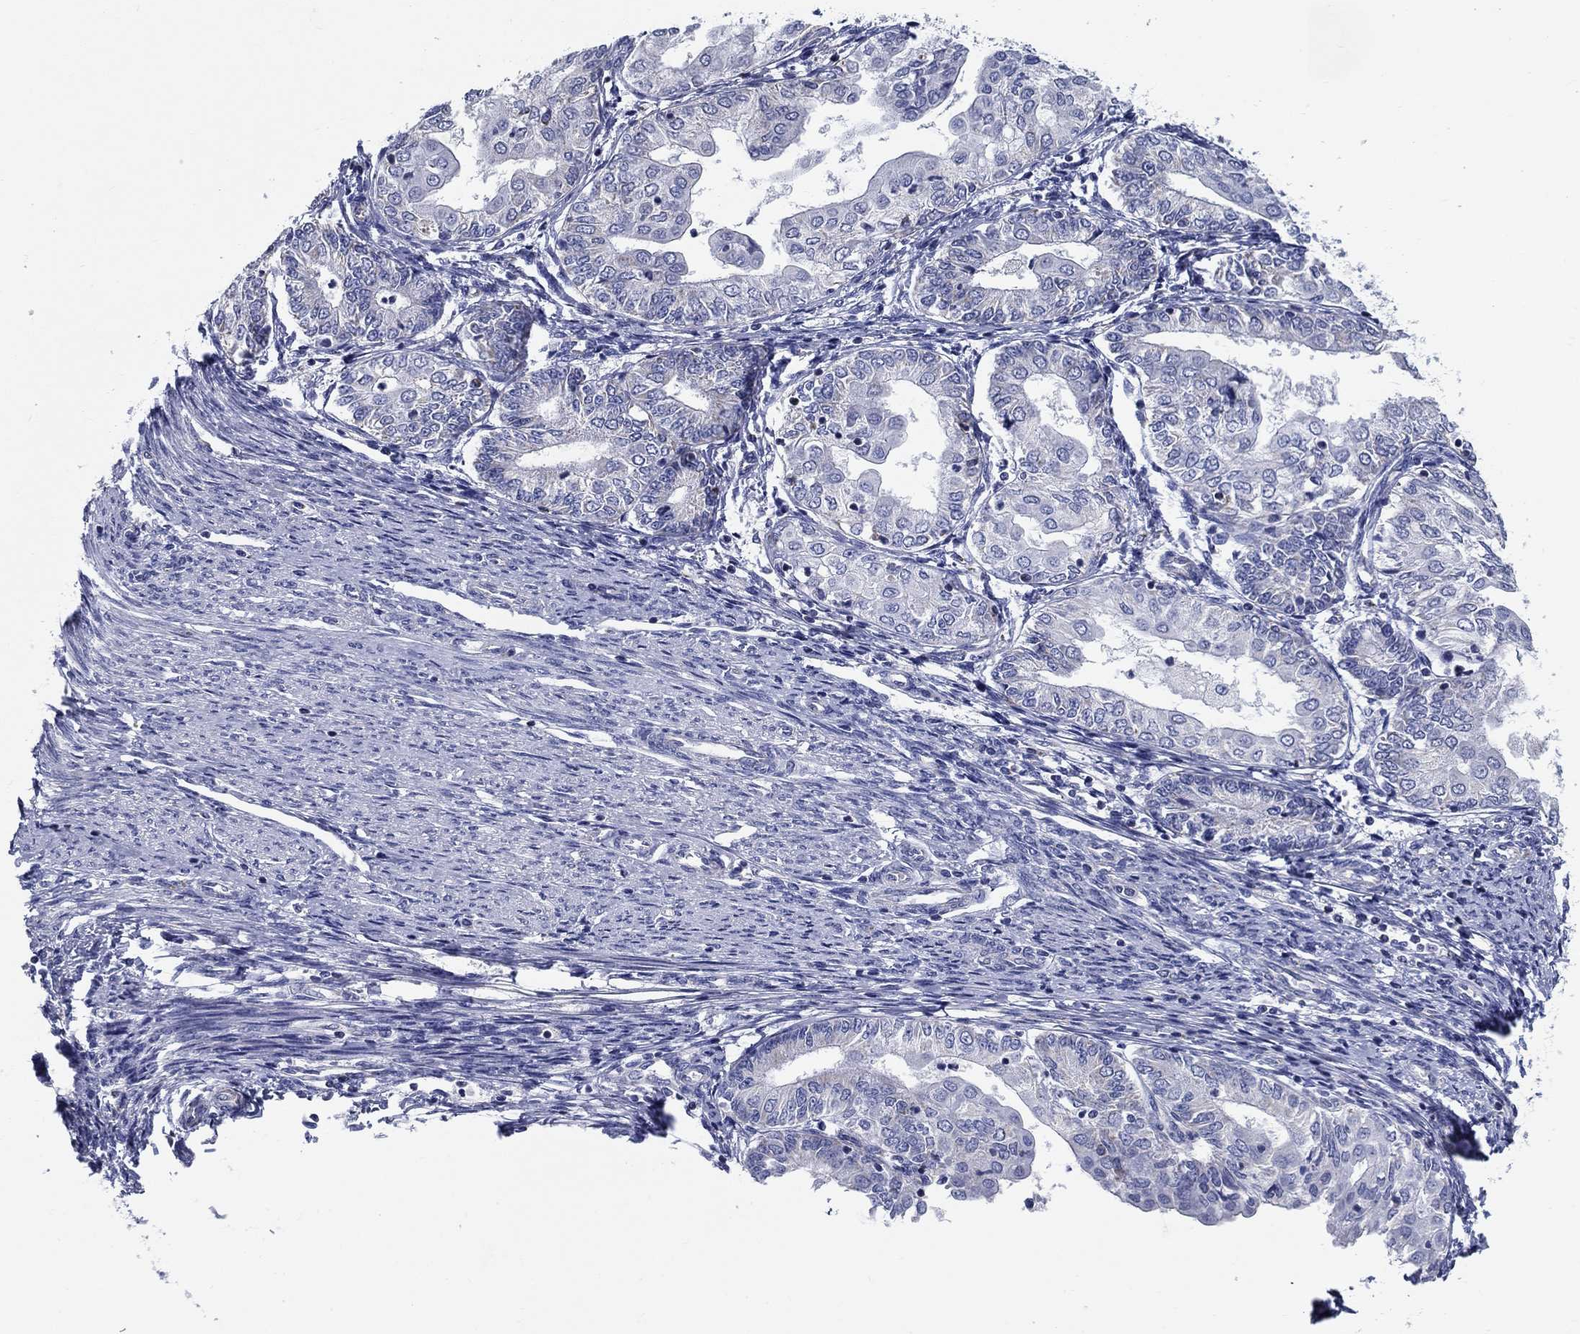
{"staining": {"intensity": "negative", "quantity": "none", "location": "none"}, "tissue": "endometrial cancer", "cell_type": "Tumor cells", "image_type": "cancer", "snomed": [{"axis": "morphology", "description": "Adenocarcinoma, NOS"}, {"axis": "topography", "description": "Endometrium"}], "caption": "DAB (3,3'-diaminobenzidine) immunohistochemical staining of adenocarcinoma (endometrial) displays no significant staining in tumor cells.", "gene": "UPB1", "patient": {"sex": "female", "age": 68}}